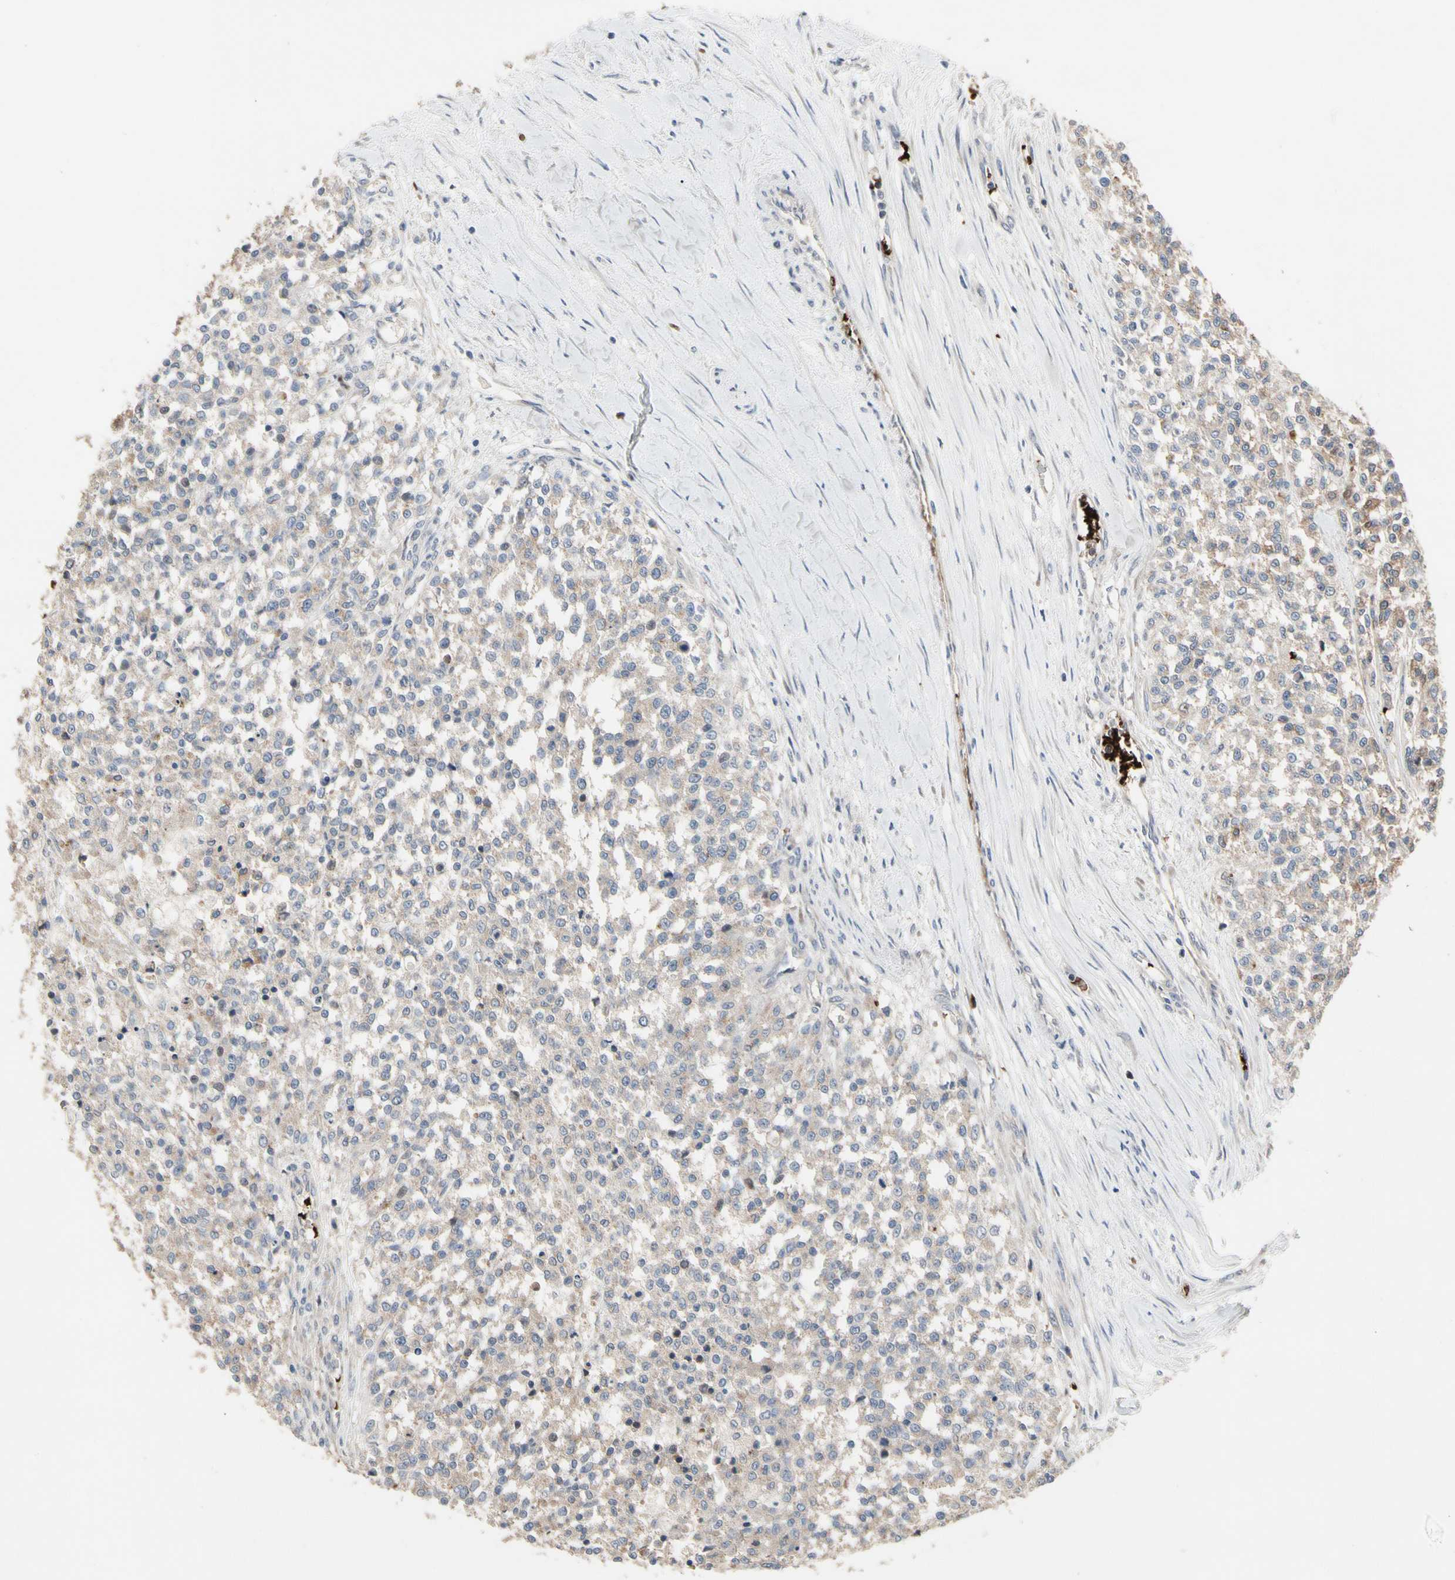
{"staining": {"intensity": "weak", "quantity": "25%-75%", "location": "cytoplasmic/membranous"}, "tissue": "testis cancer", "cell_type": "Tumor cells", "image_type": "cancer", "snomed": [{"axis": "morphology", "description": "Seminoma, NOS"}, {"axis": "topography", "description": "Testis"}], "caption": "Protein expression analysis of human testis cancer reveals weak cytoplasmic/membranous positivity in about 25%-75% of tumor cells.", "gene": "HMGCR", "patient": {"sex": "male", "age": 59}}